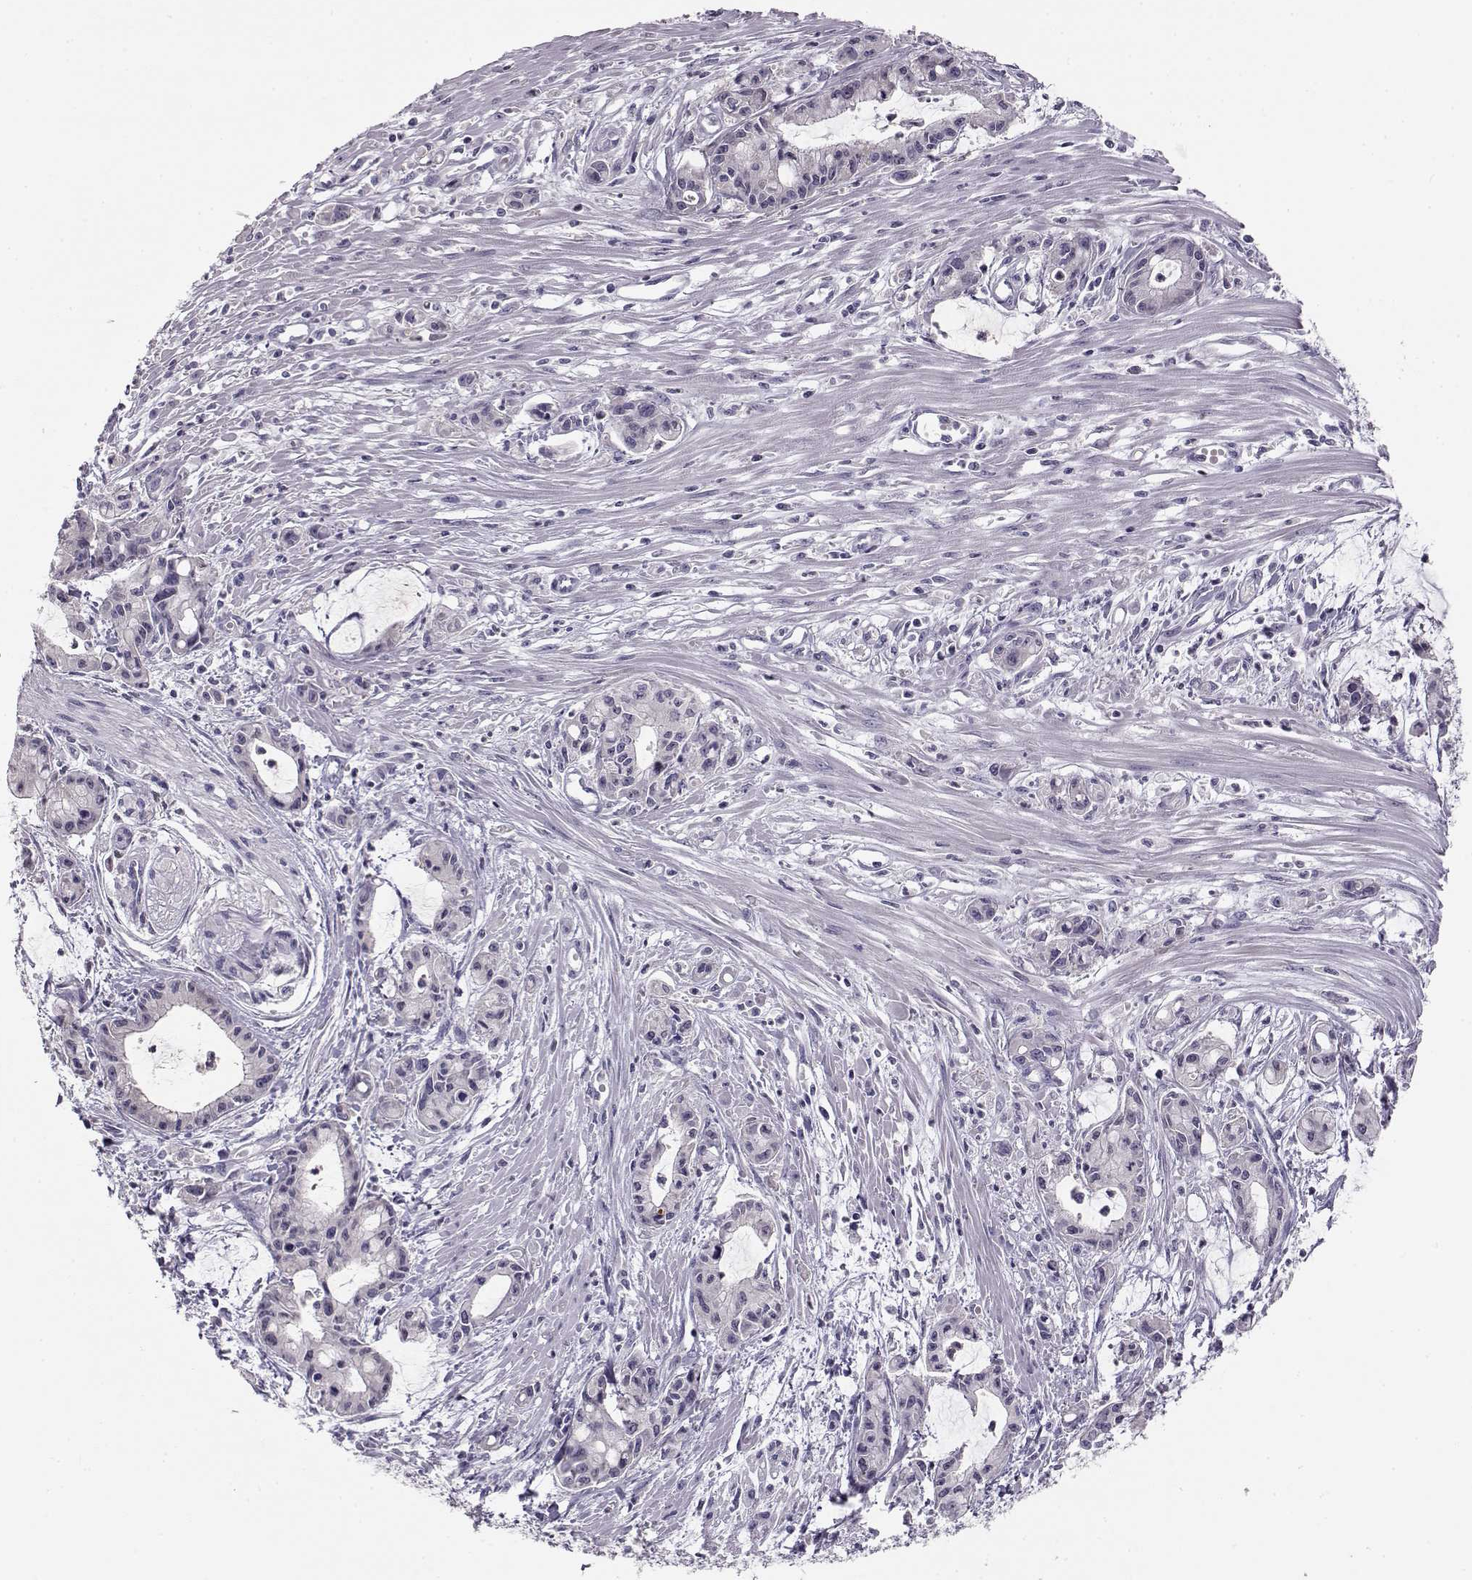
{"staining": {"intensity": "negative", "quantity": "none", "location": "none"}, "tissue": "pancreatic cancer", "cell_type": "Tumor cells", "image_type": "cancer", "snomed": [{"axis": "morphology", "description": "Adenocarcinoma, NOS"}, {"axis": "topography", "description": "Pancreas"}], "caption": "DAB immunohistochemical staining of pancreatic cancer demonstrates no significant staining in tumor cells.", "gene": "GRK1", "patient": {"sex": "male", "age": 48}}